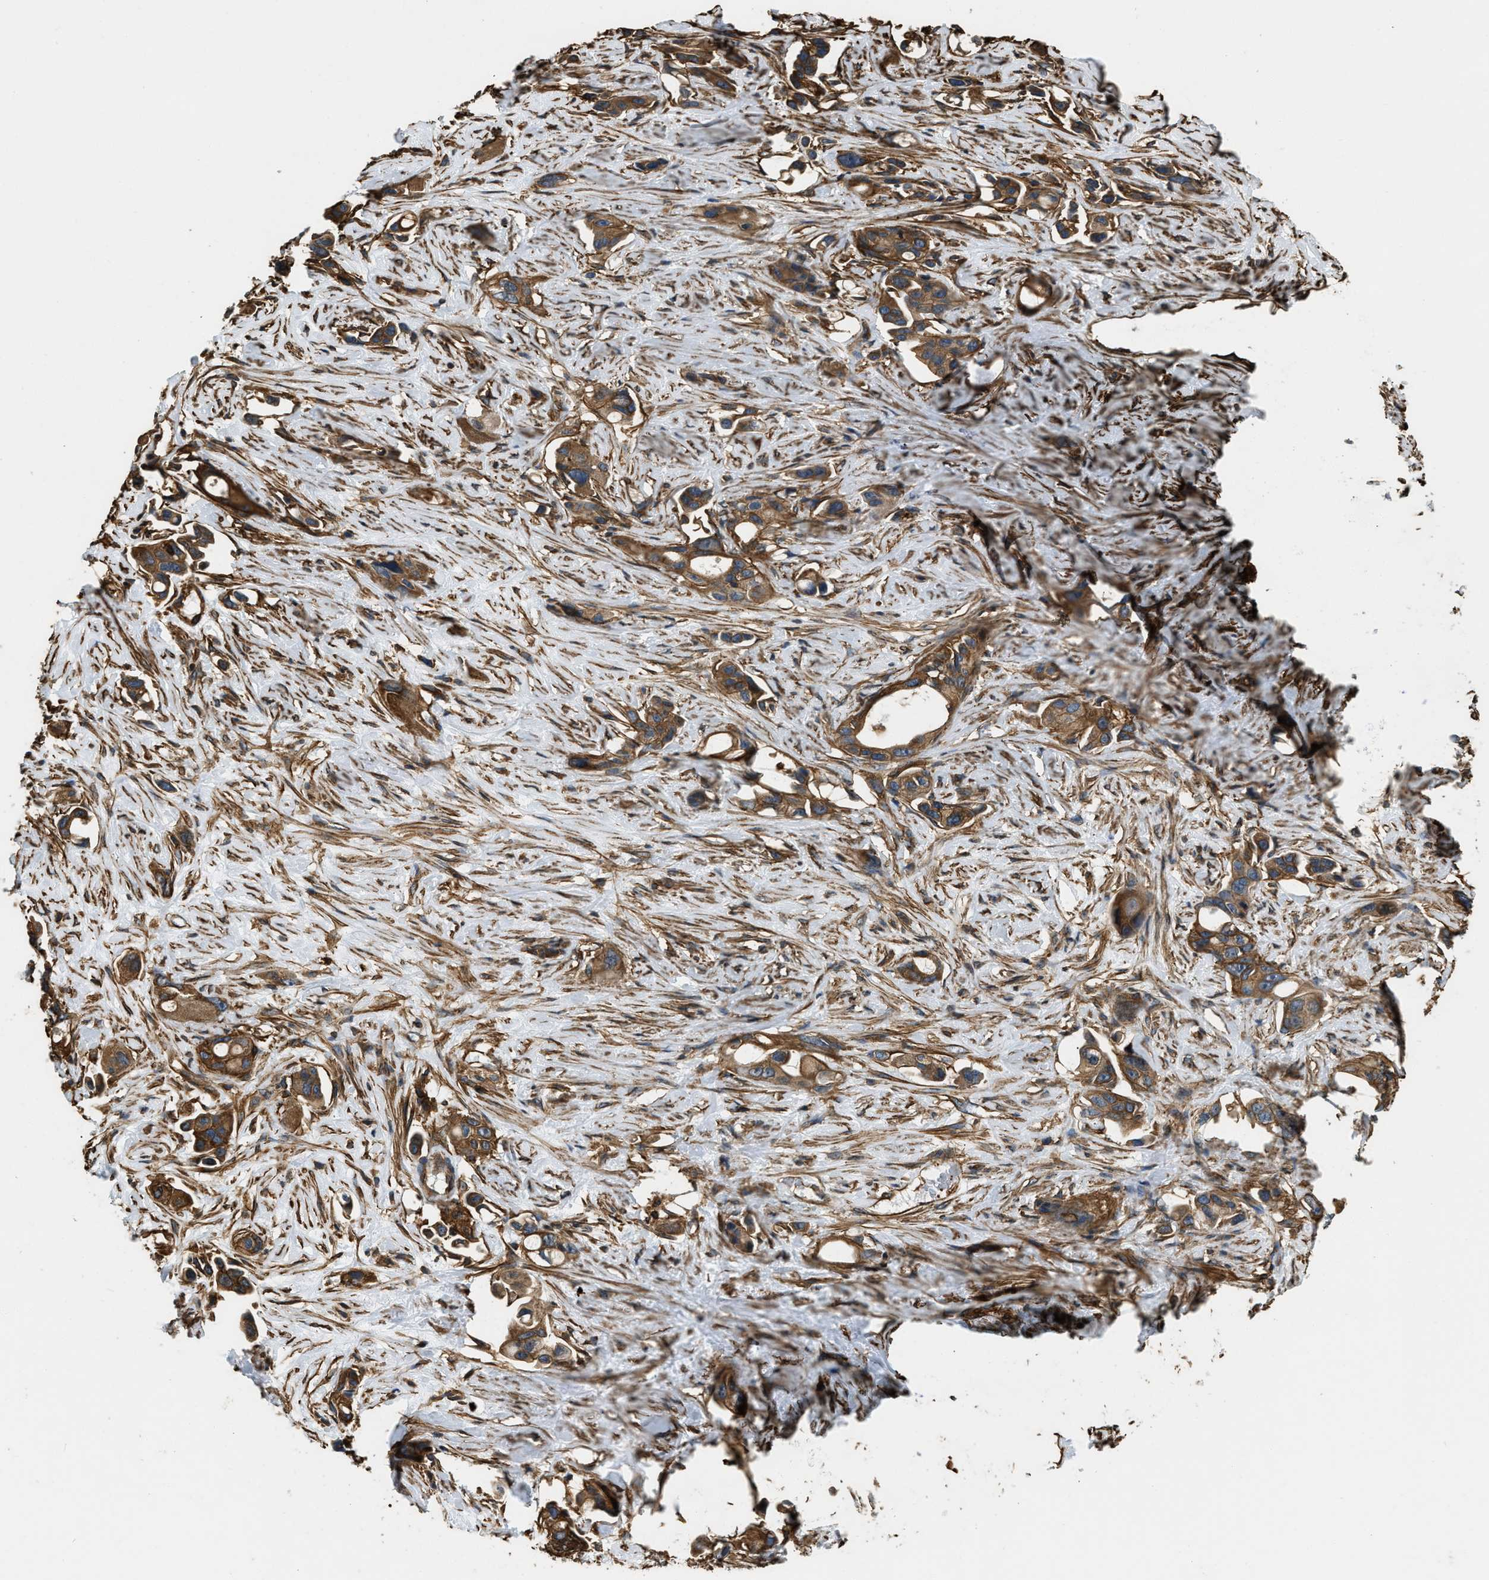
{"staining": {"intensity": "moderate", "quantity": ">75%", "location": "cytoplasmic/membranous"}, "tissue": "pancreatic cancer", "cell_type": "Tumor cells", "image_type": "cancer", "snomed": [{"axis": "morphology", "description": "Adenocarcinoma, NOS"}, {"axis": "topography", "description": "Pancreas"}], "caption": "Immunohistochemical staining of pancreatic cancer displays moderate cytoplasmic/membranous protein staining in about >75% of tumor cells.", "gene": "YARS1", "patient": {"sex": "male", "age": 53}}